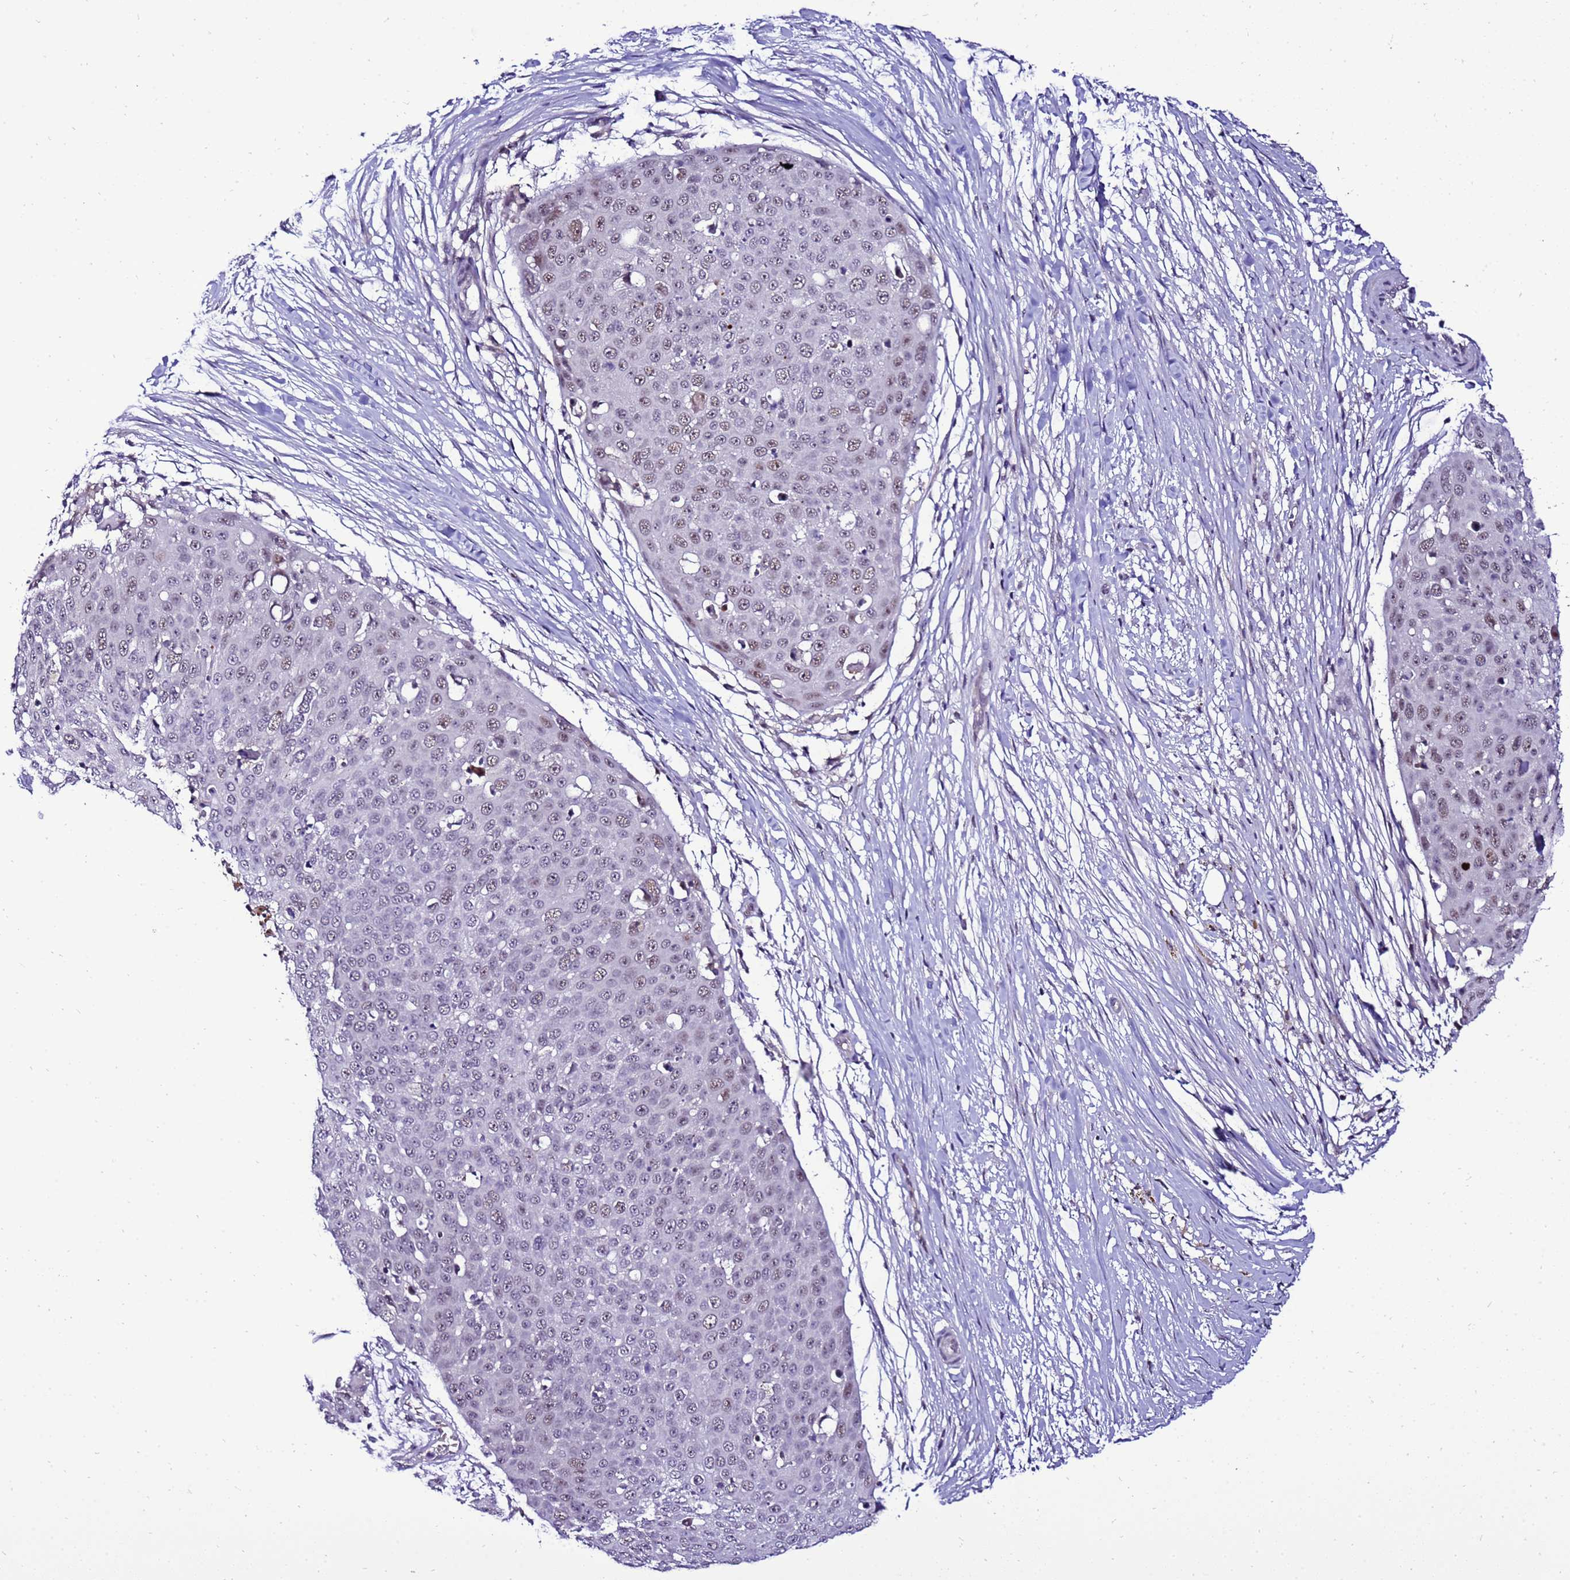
{"staining": {"intensity": "weak", "quantity": "25%-75%", "location": "nuclear"}, "tissue": "skin cancer", "cell_type": "Tumor cells", "image_type": "cancer", "snomed": [{"axis": "morphology", "description": "Squamous cell carcinoma, NOS"}, {"axis": "topography", "description": "Skin"}], "caption": "Skin squamous cell carcinoma tissue exhibits weak nuclear staining in approximately 25%-75% of tumor cells", "gene": "C19orf47", "patient": {"sex": "male", "age": 71}}